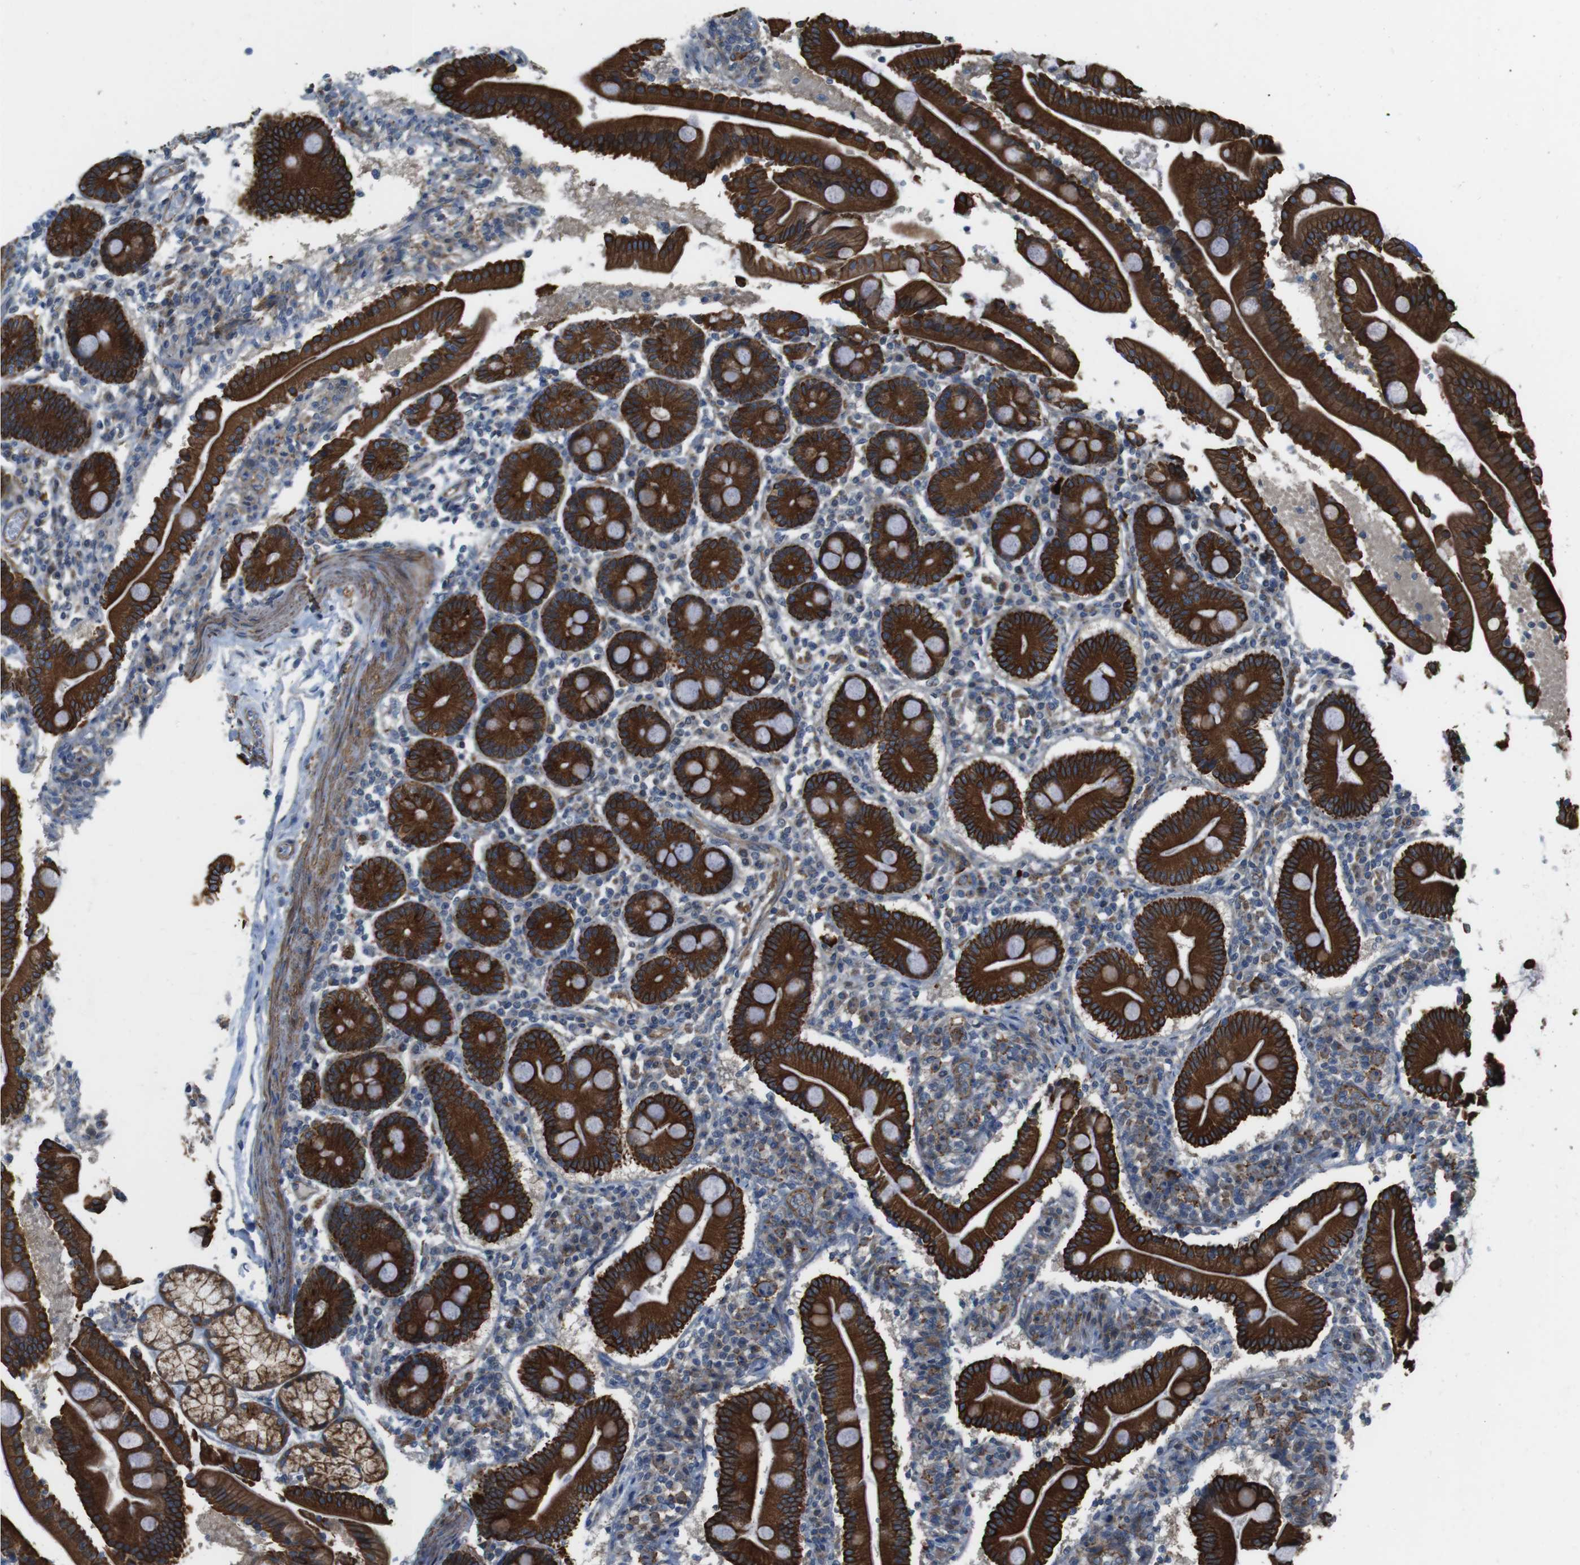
{"staining": {"intensity": "strong", "quantity": ">75%", "location": "cytoplasmic/membranous"}, "tissue": "duodenum", "cell_type": "Glandular cells", "image_type": "normal", "snomed": [{"axis": "morphology", "description": "Normal tissue, NOS"}, {"axis": "topography", "description": "Duodenum"}], "caption": "High-power microscopy captured an IHC micrograph of benign duodenum, revealing strong cytoplasmic/membranous expression in about >75% of glandular cells.", "gene": "FAM174B", "patient": {"sex": "male", "age": 54}}